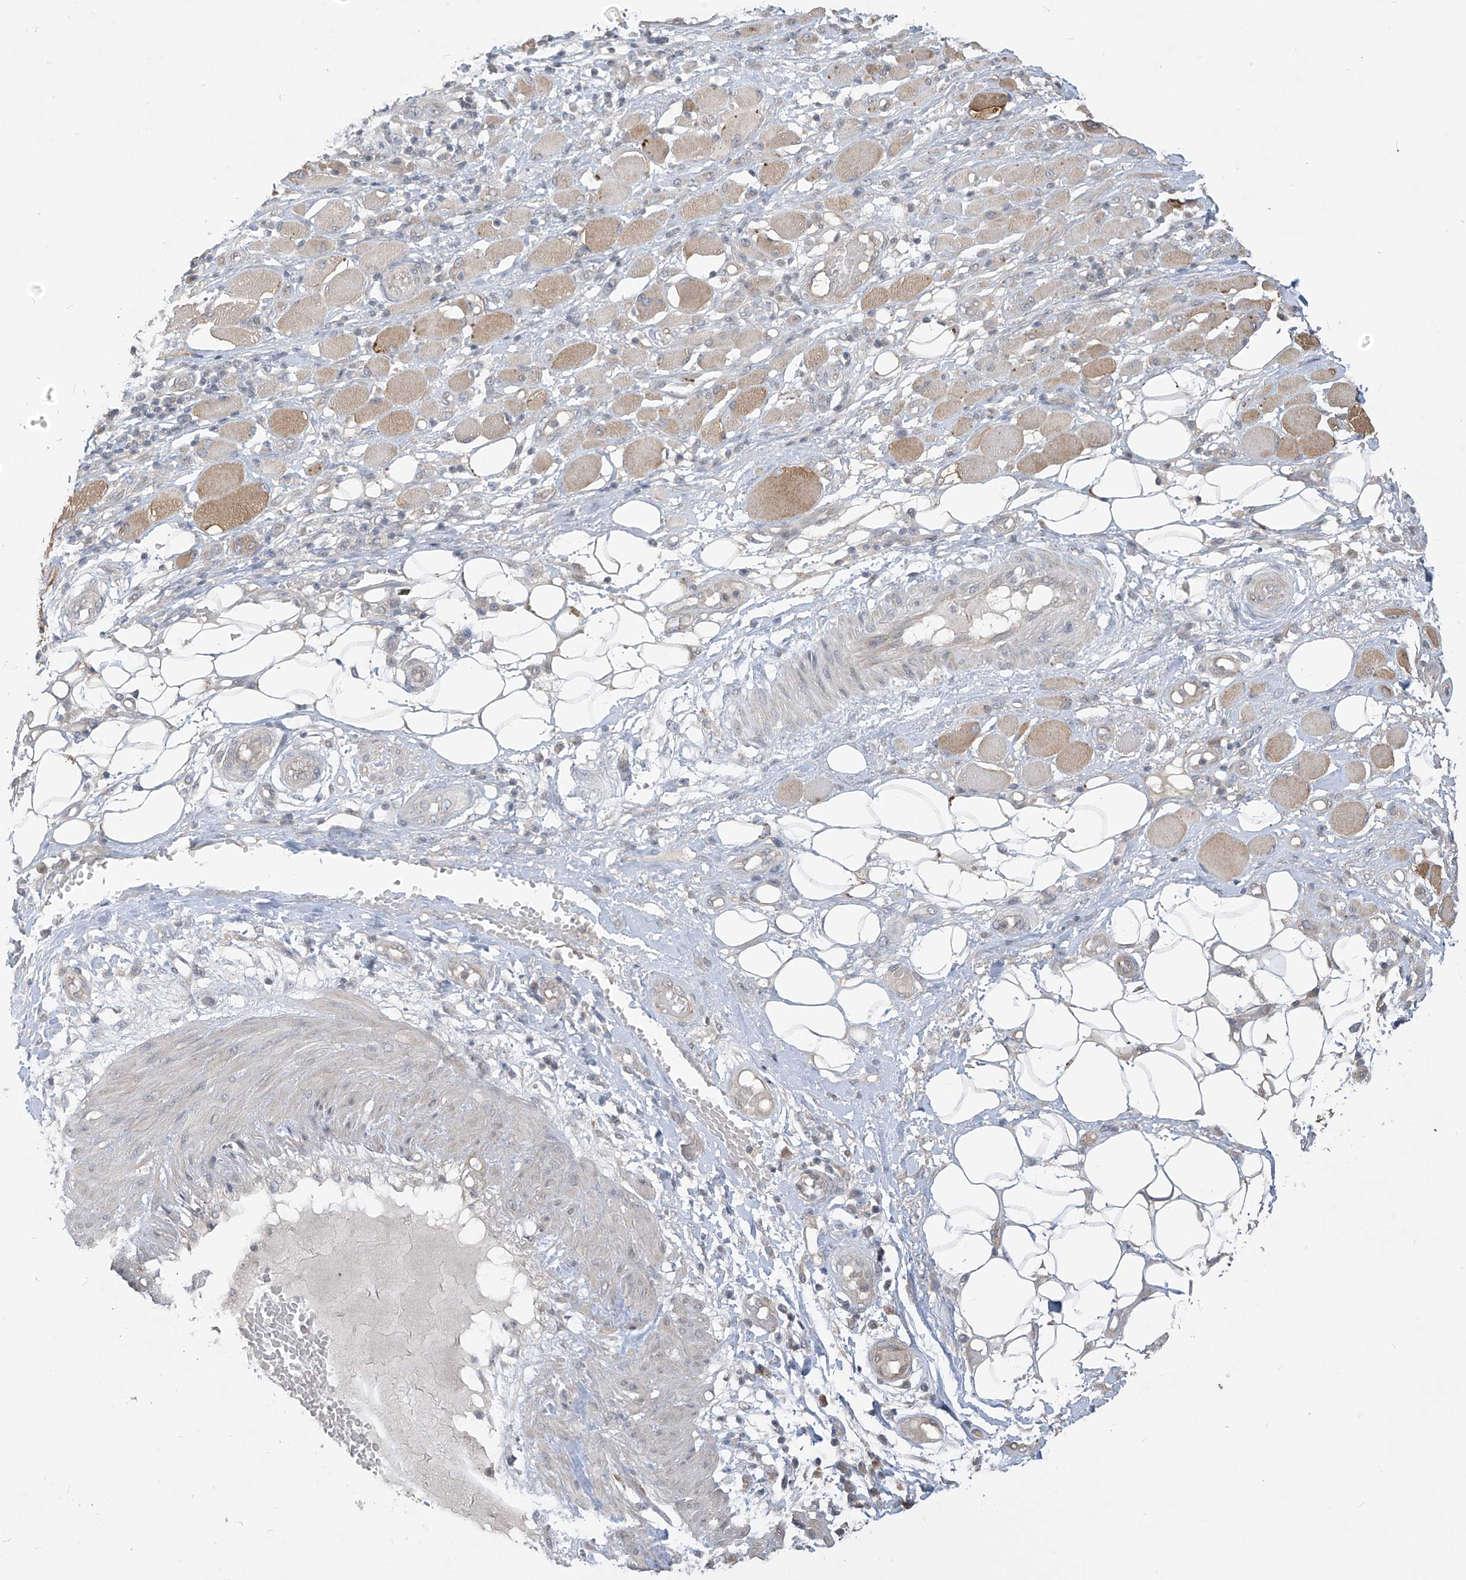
{"staining": {"intensity": "negative", "quantity": "none", "location": "none"}, "tissue": "skin cancer", "cell_type": "Tumor cells", "image_type": "cancer", "snomed": [{"axis": "morphology", "description": "Squamous cell carcinoma, NOS"}, {"axis": "topography", "description": "Skin"}], "caption": "The immunohistochemistry photomicrograph has no significant positivity in tumor cells of skin cancer (squamous cell carcinoma) tissue.", "gene": "DGKQ", "patient": {"sex": "female", "age": 88}}